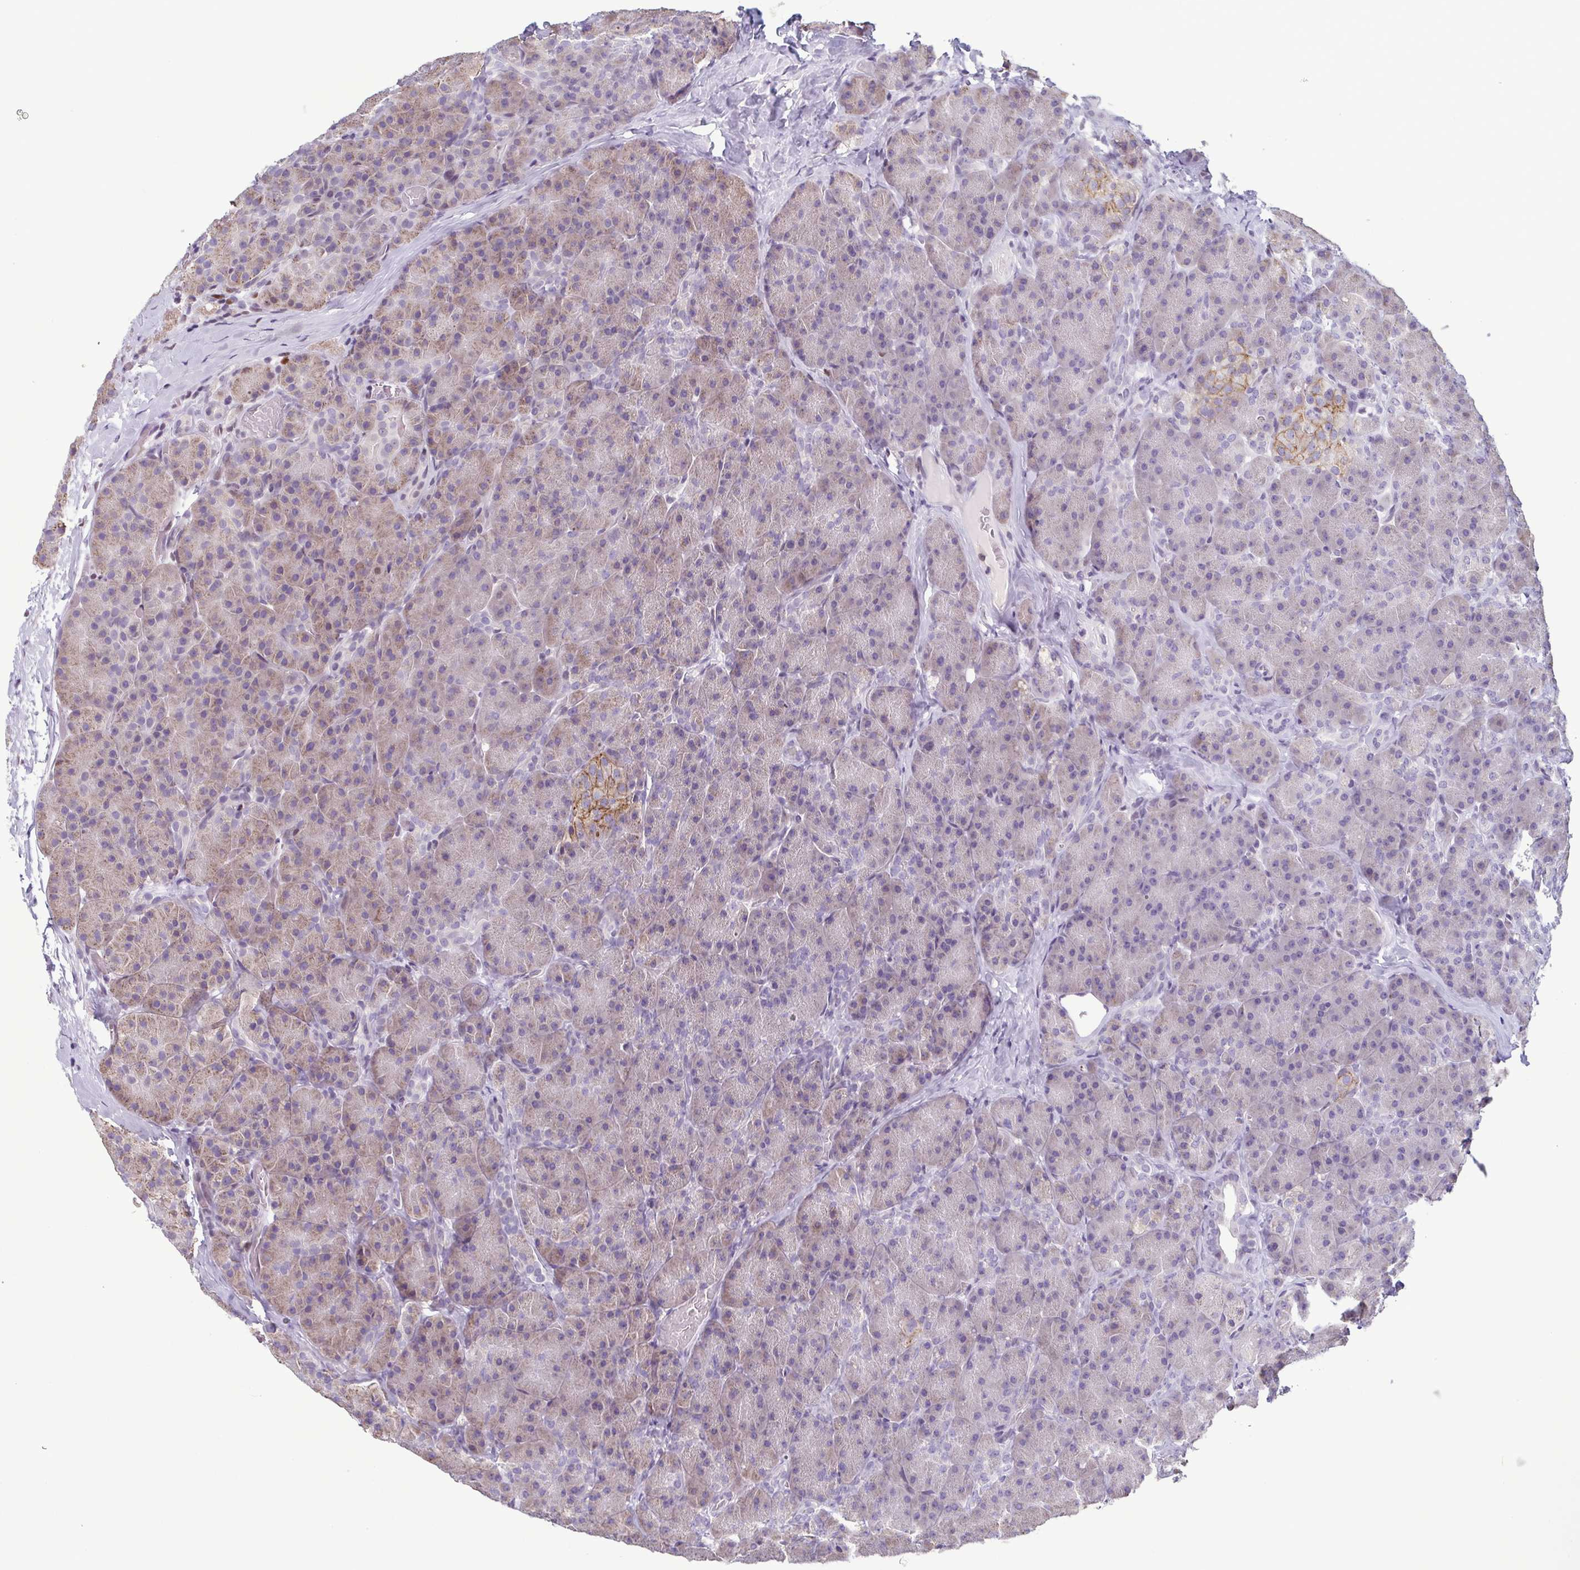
{"staining": {"intensity": "weak", "quantity": "25%-75%", "location": "cytoplasmic/membranous"}, "tissue": "pancreas", "cell_type": "Exocrine glandular cells", "image_type": "normal", "snomed": [{"axis": "morphology", "description": "Normal tissue, NOS"}, {"axis": "topography", "description": "Pancreas"}], "caption": "The micrograph displays a brown stain indicating the presence of a protein in the cytoplasmic/membranous of exocrine glandular cells in pancreas. The staining was performed using DAB (3,3'-diaminobenzidine) to visualize the protein expression in brown, while the nuclei were stained in blue with hematoxylin (Magnification: 20x).", "gene": "IRF1", "patient": {"sex": "male", "age": 57}}